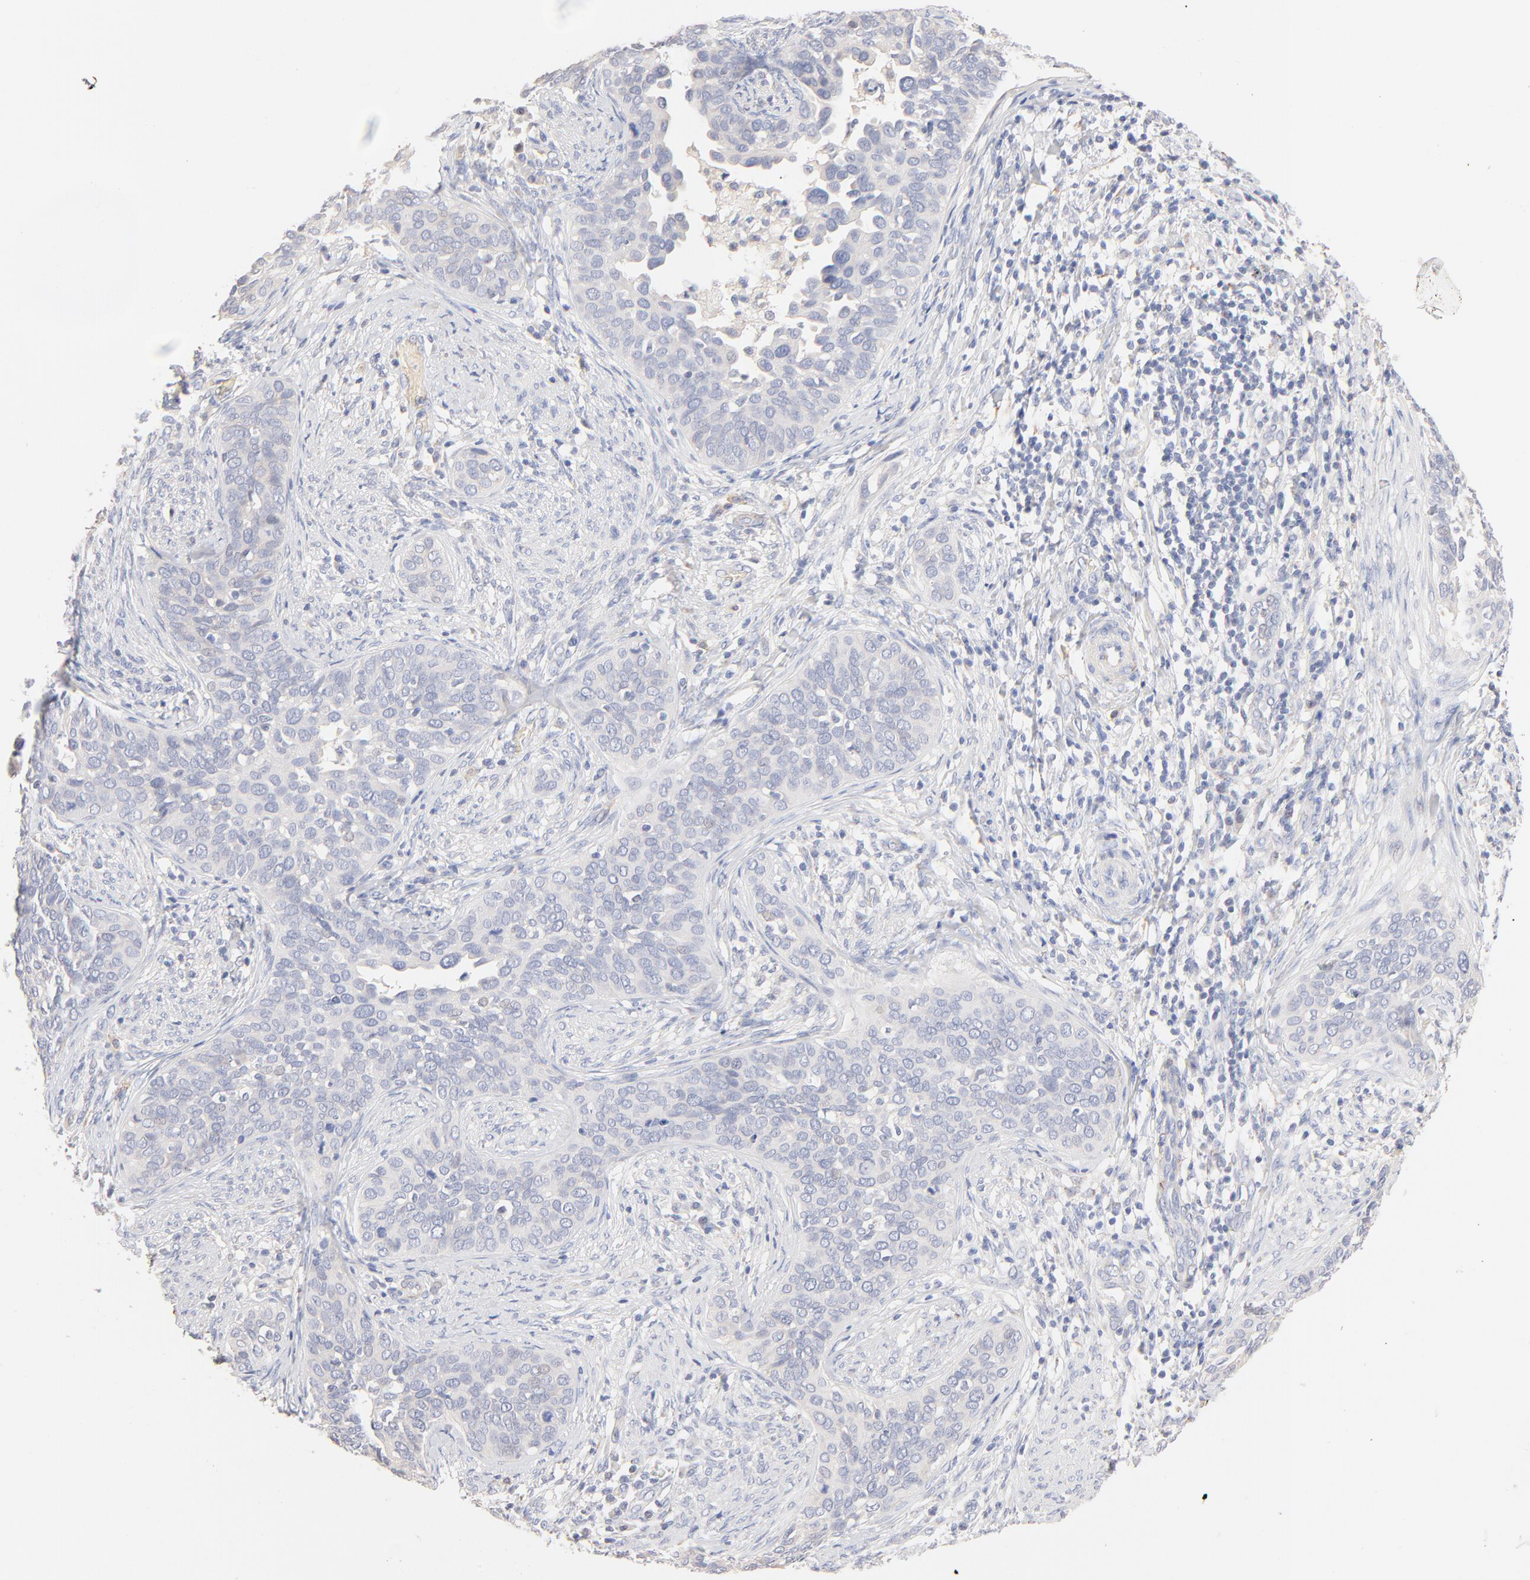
{"staining": {"intensity": "negative", "quantity": "none", "location": "none"}, "tissue": "cervical cancer", "cell_type": "Tumor cells", "image_type": "cancer", "snomed": [{"axis": "morphology", "description": "Squamous cell carcinoma, NOS"}, {"axis": "topography", "description": "Cervix"}], "caption": "Squamous cell carcinoma (cervical) stained for a protein using immunohistochemistry shows no staining tumor cells.", "gene": "SPTB", "patient": {"sex": "female", "age": 31}}